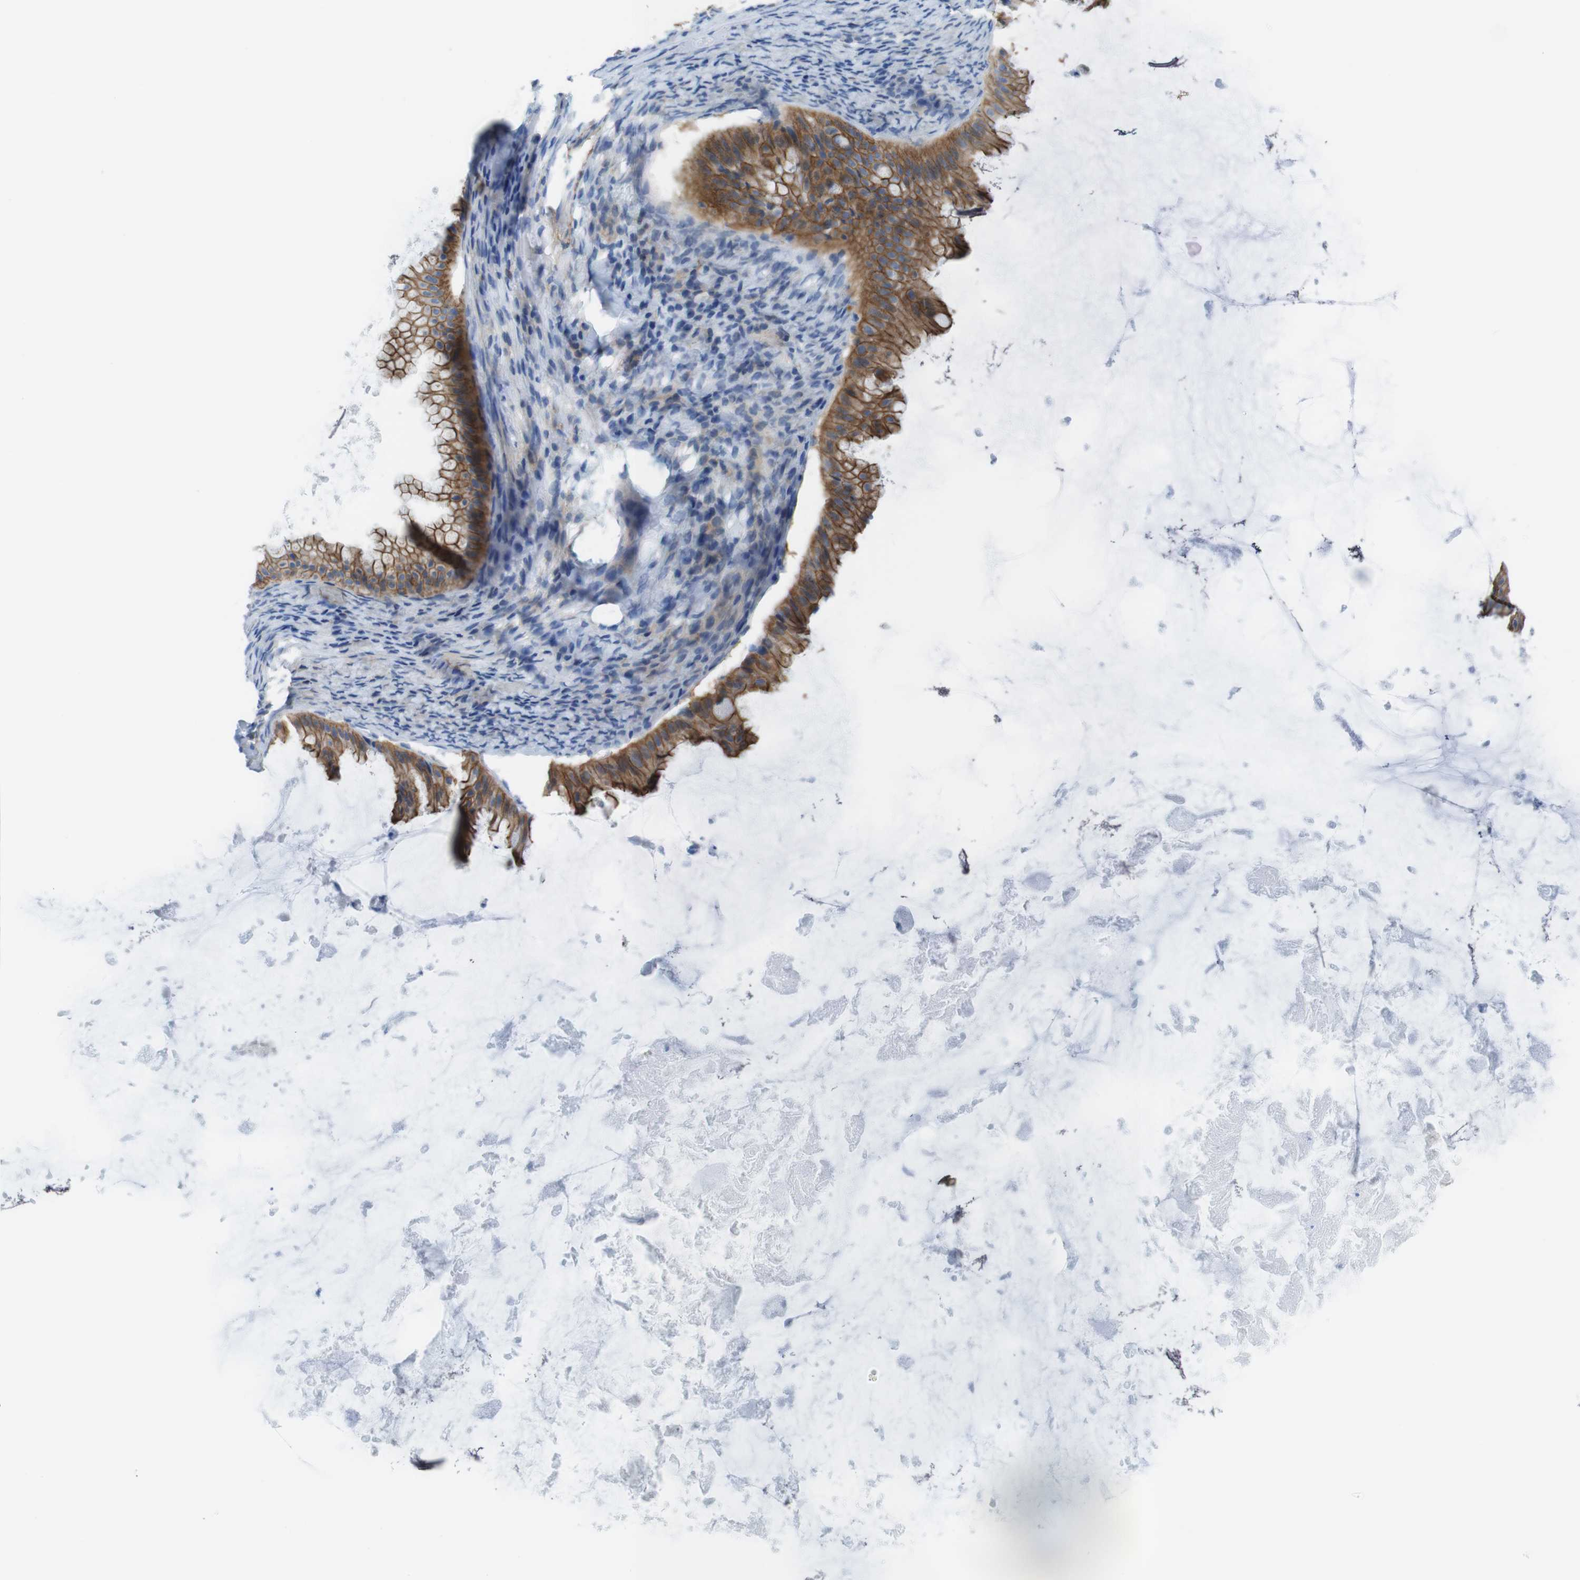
{"staining": {"intensity": "moderate", "quantity": ">75%", "location": "cytoplasmic/membranous"}, "tissue": "ovarian cancer", "cell_type": "Tumor cells", "image_type": "cancer", "snomed": [{"axis": "morphology", "description": "Cystadenocarcinoma, mucinous, NOS"}, {"axis": "topography", "description": "Ovary"}], "caption": "High-magnification brightfield microscopy of ovarian cancer stained with DAB (3,3'-diaminobenzidine) (brown) and counterstained with hematoxylin (blue). tumor cells exhibit moderate cytoplasmic/membranous positivity is present in approximately>75% of cells.", "gene": "CLMN", "patient": {"sex": "female", "age": 61}}